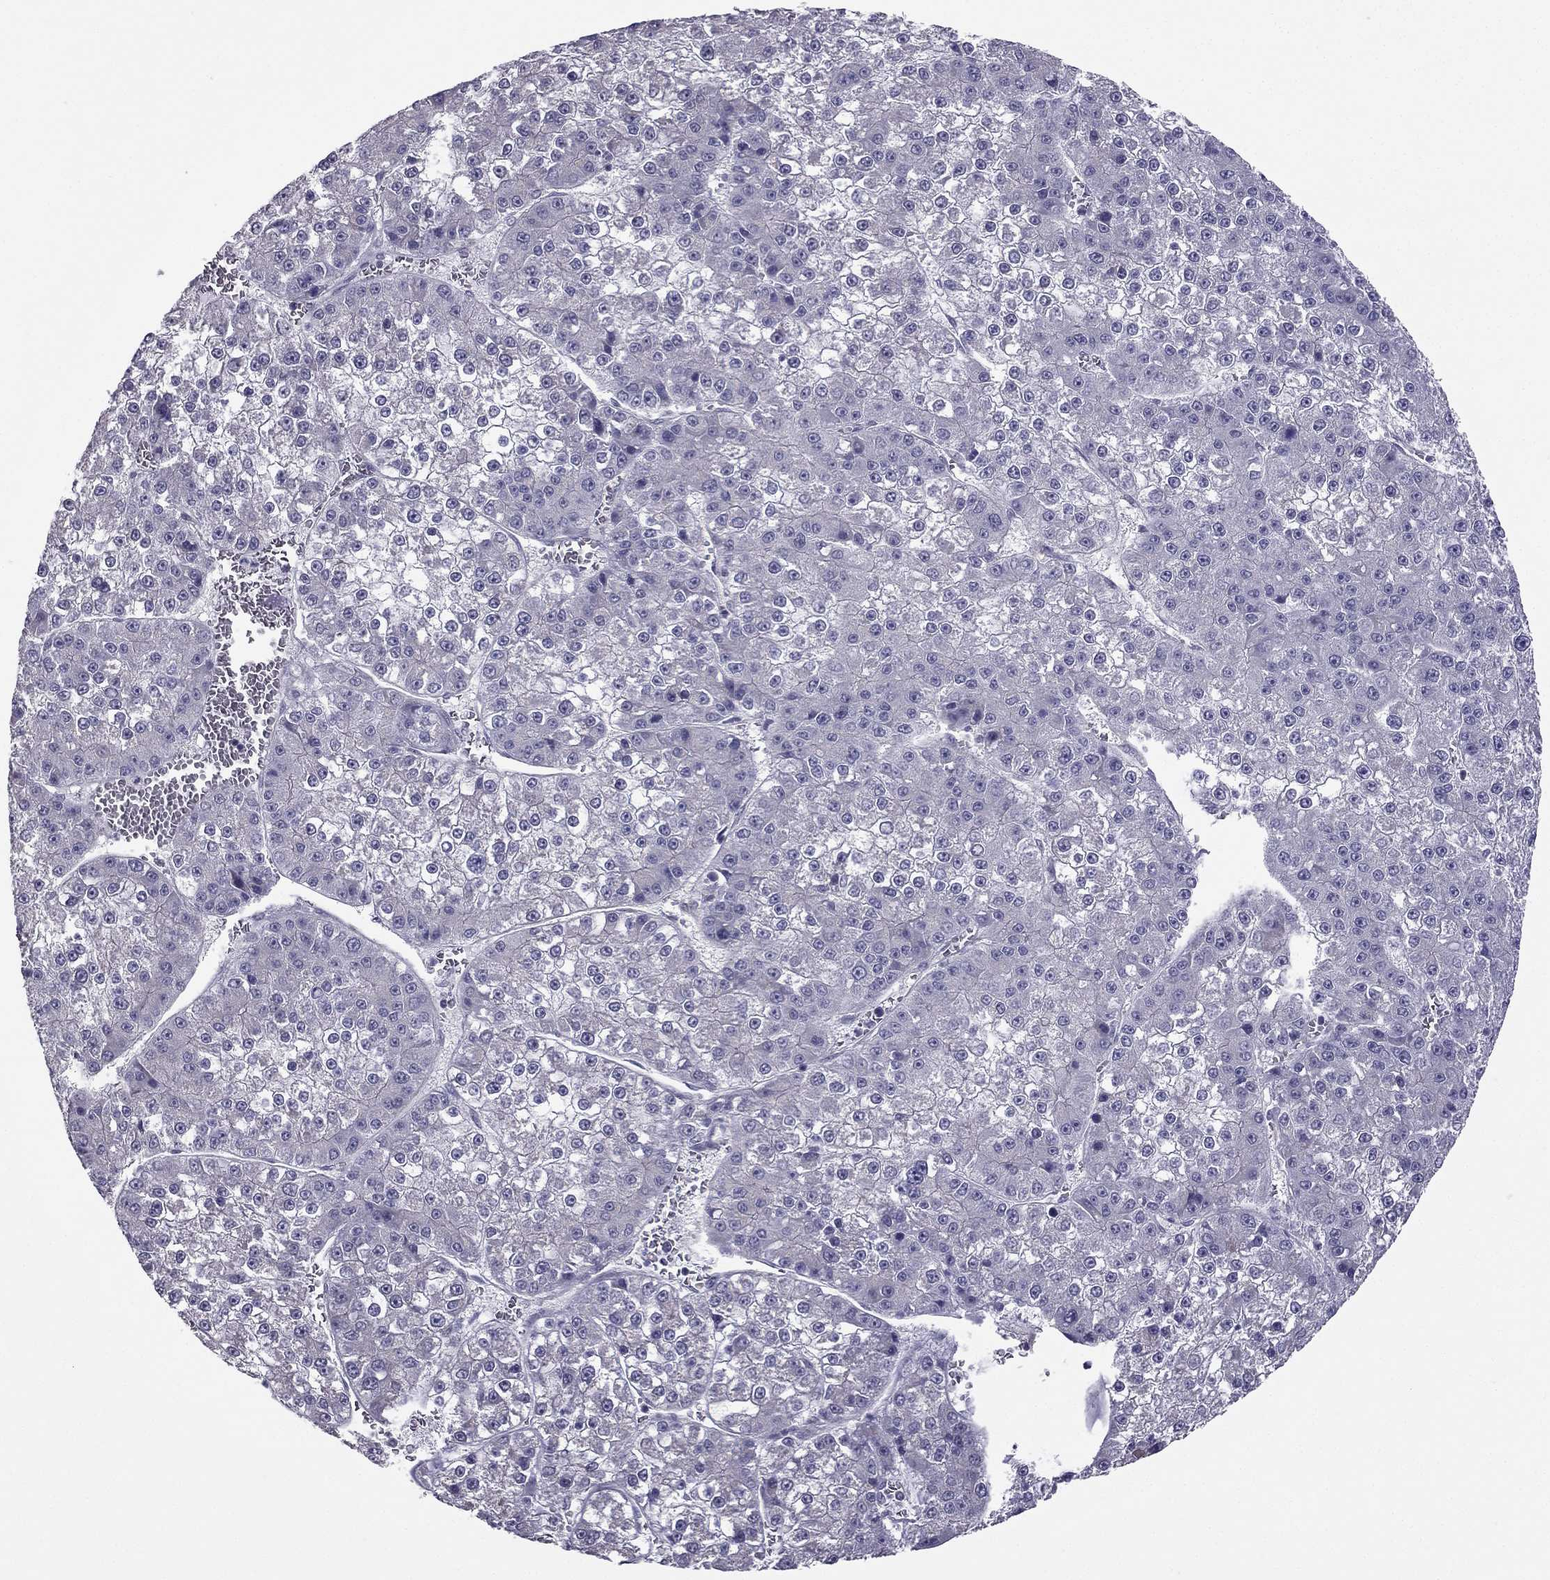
{"staining": {"intensity": "negative", "quantity": "none", "location": "none"}, "tissue": "liver cancer", "cell_type": "Tumor cells", "image_type": "cancer", "snomed": [{"axis": "morphology", "description": "Carcinoma, Hepatocellular, NOS"}, {"axis": "topography", "description": "Liver"}], "caption": "There is no significant positivity in tumor cells of liver cancer (hepatocellular carcinoma).", "gene": "HSFX1", "patient": {"sex": "female", "age": 73}}